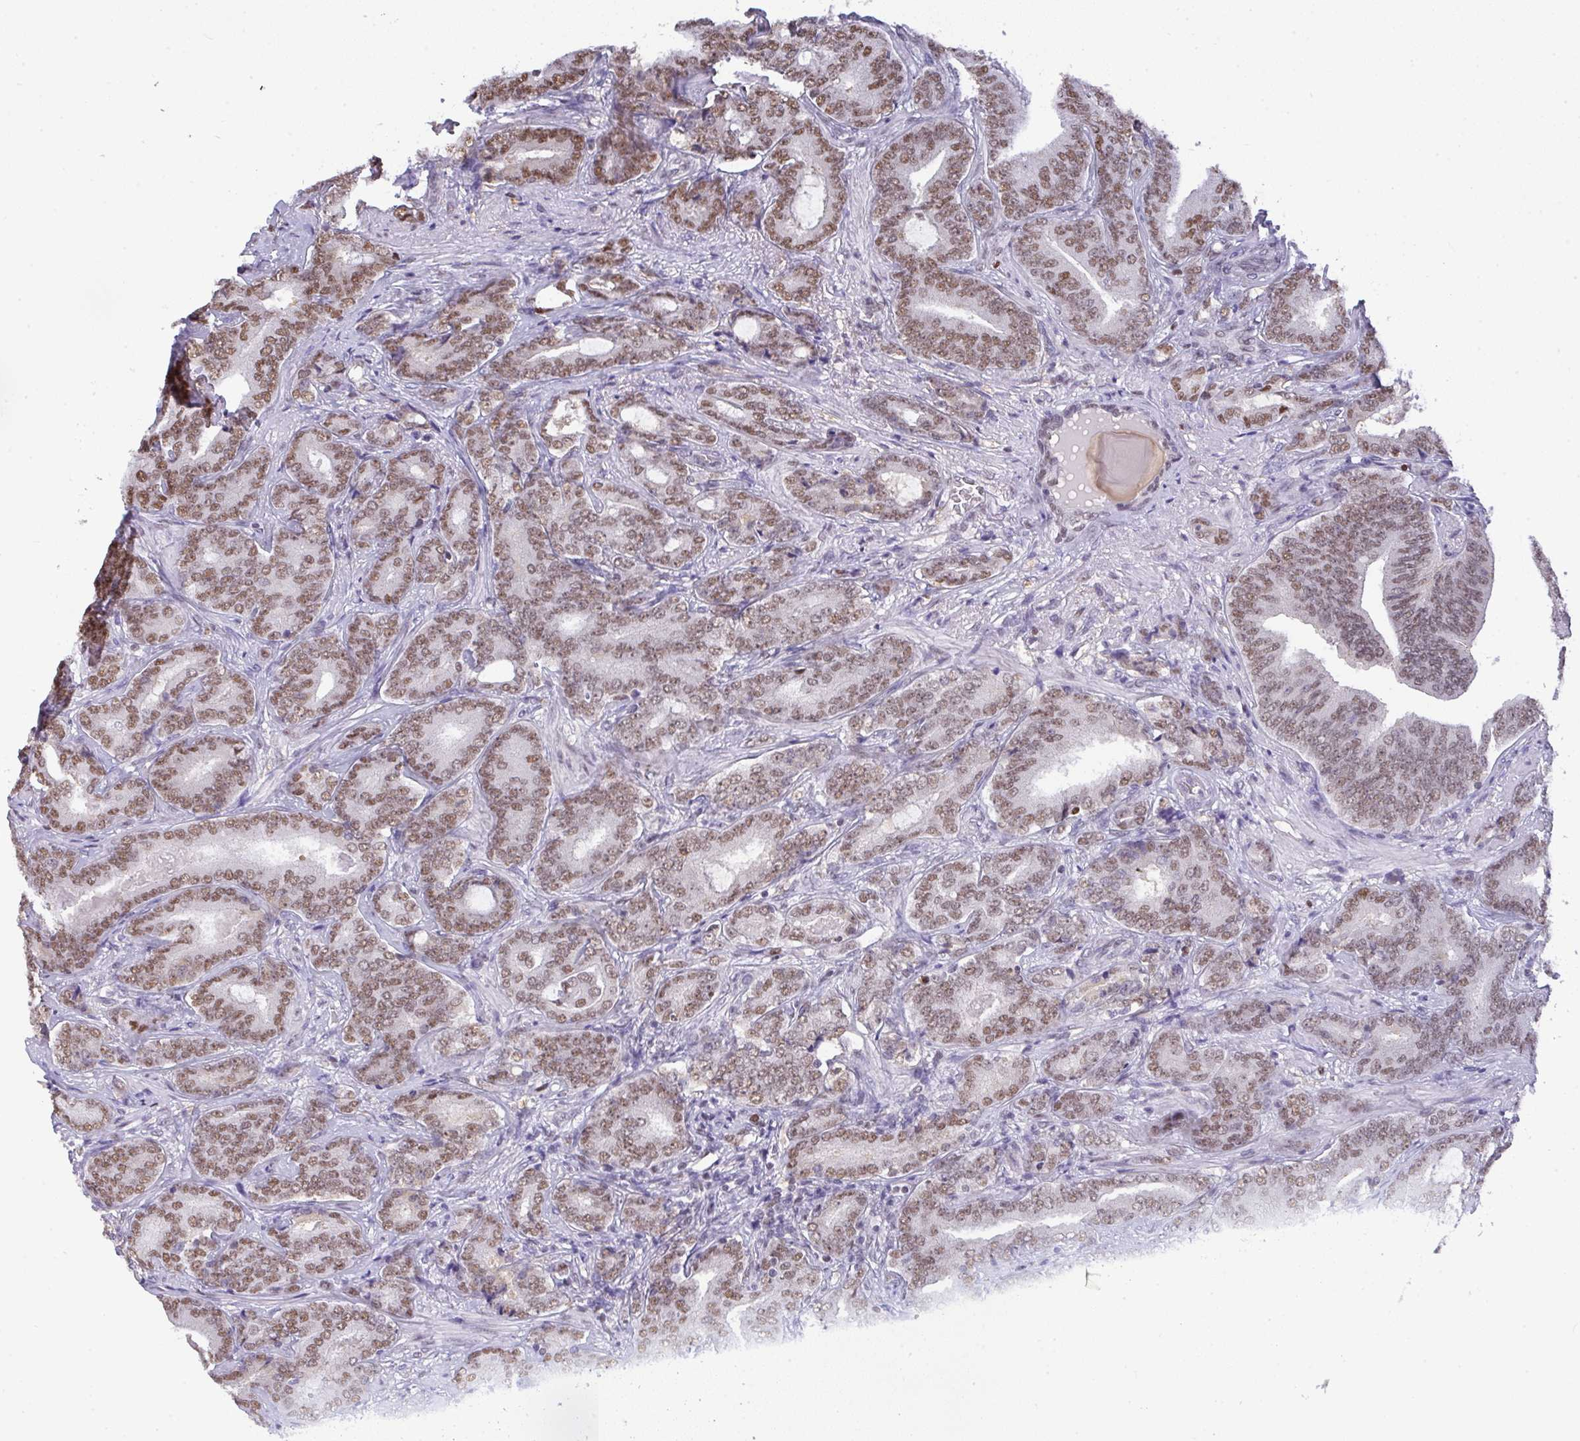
{"staining": {"intensity": "moderate", "quantity": ">75%", "location": "nuclear"}, "tissue": "prostate cancer", "cell_type": "Tumor cells", "image_type": "cancer", "snomed": [{"axis": "morphology", "description": "Adenocarcinoma, Low grade"}, {"axis": "topography", "description": "Prostate and seminal vesicle, NOS"}], "caption": "A brown stain highlights moderate nuclear expression of a protein in prostate cancer tumor cells. (DAB IHC with brightfield microscopy, high magnification).", "gene": "BBX", "patient": {"sex": "male", "age": 61}}